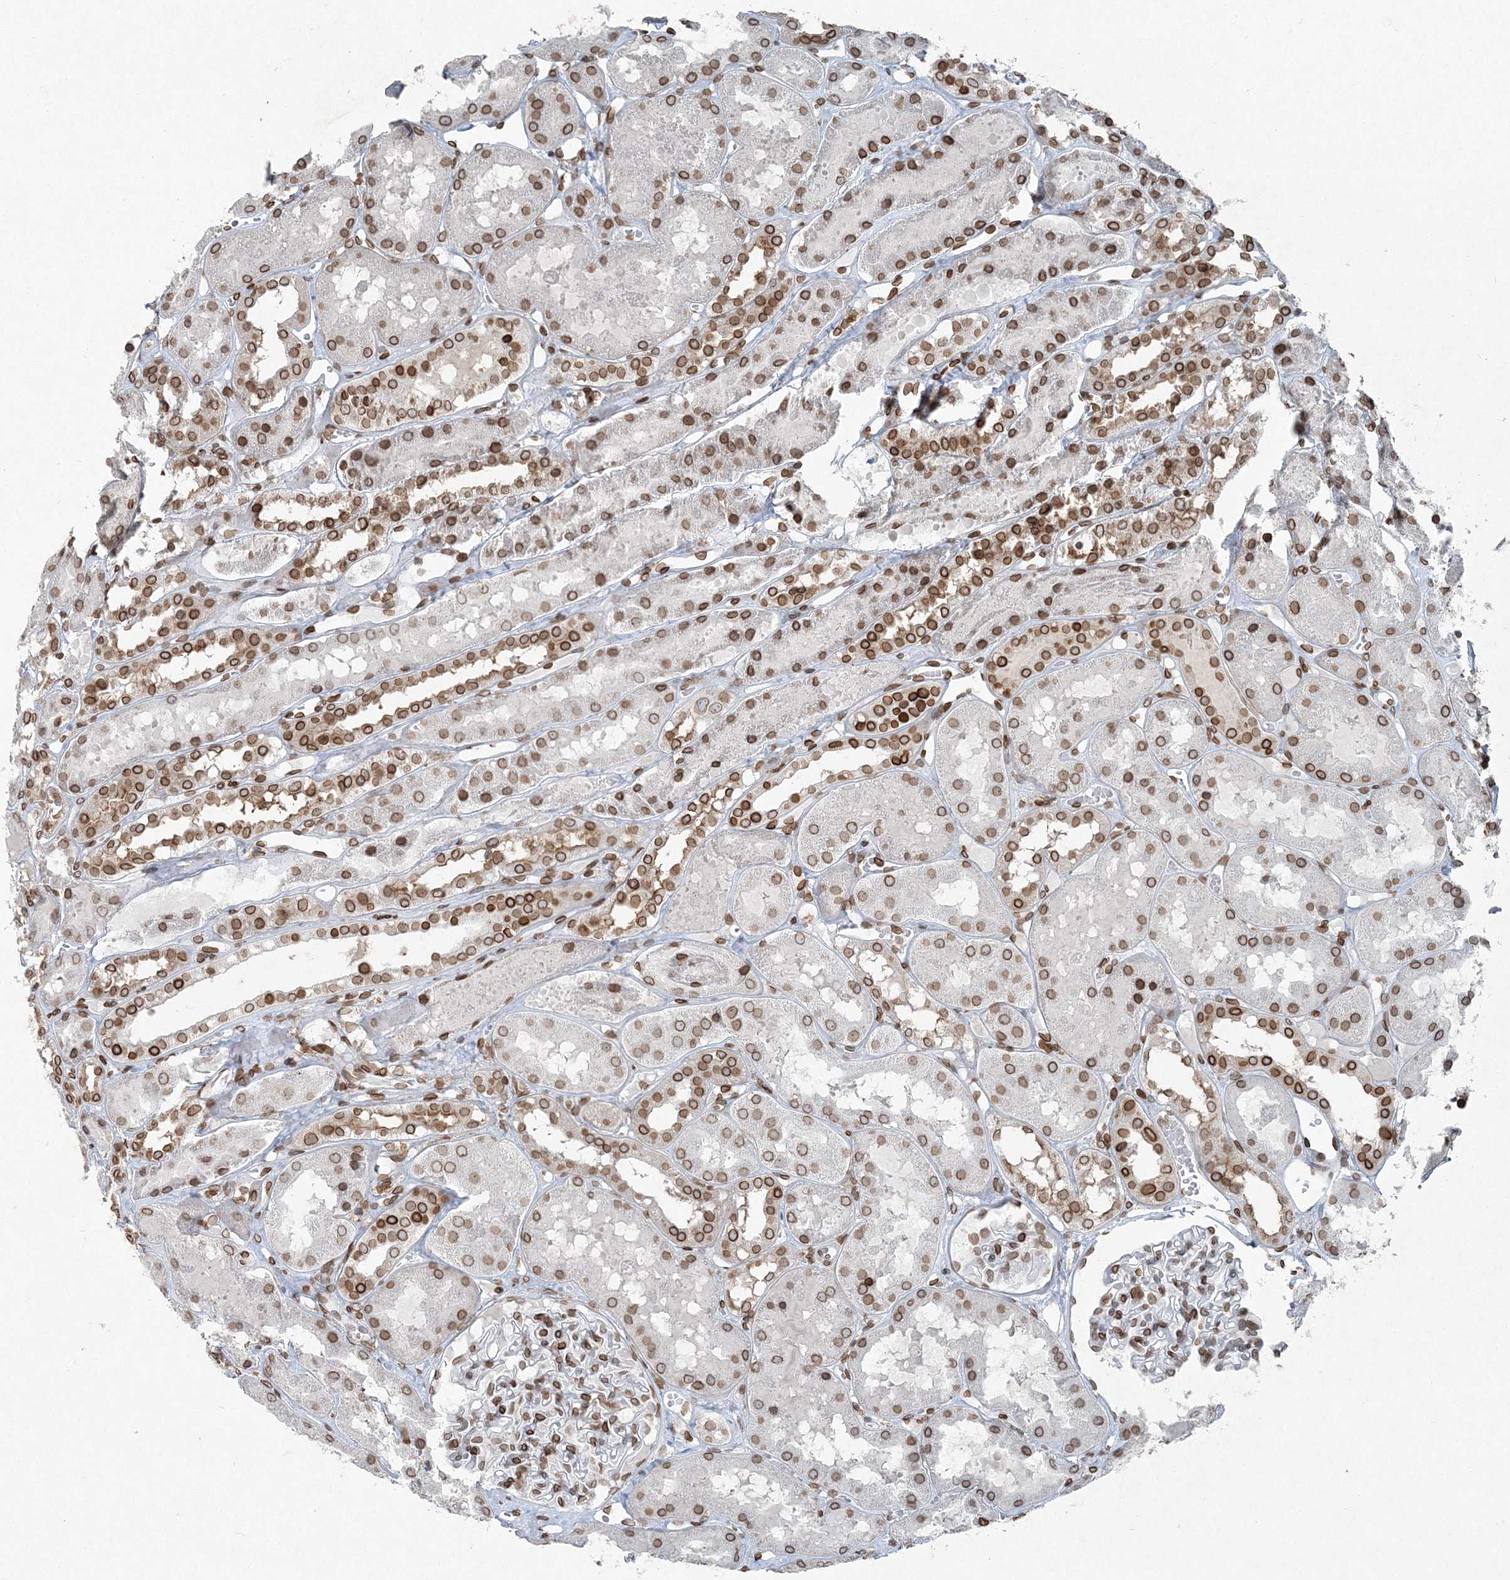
{"staining": {"intensity": "moderate", "quantity": ">75%", "location": "cytoplasmic/membranous,nuclear"}, "tissue": "kidney", "cell_type": "Cells in glomeruli", "image_type": "normal", "snomed": [{"axis": "morphology", "description": "Normal tissue, NOS"}, {"axis": "topography", "description": "Kidney"}], "caption": "DAB immunohistochemical staining of benign human kidney exhibits moderate cytoplasmic/membranous,nuclear protein positivity in approximately >75% of cells in glomeruli.", "gene": "GJD4", "patient": {"sex": "male", "age": 16}}